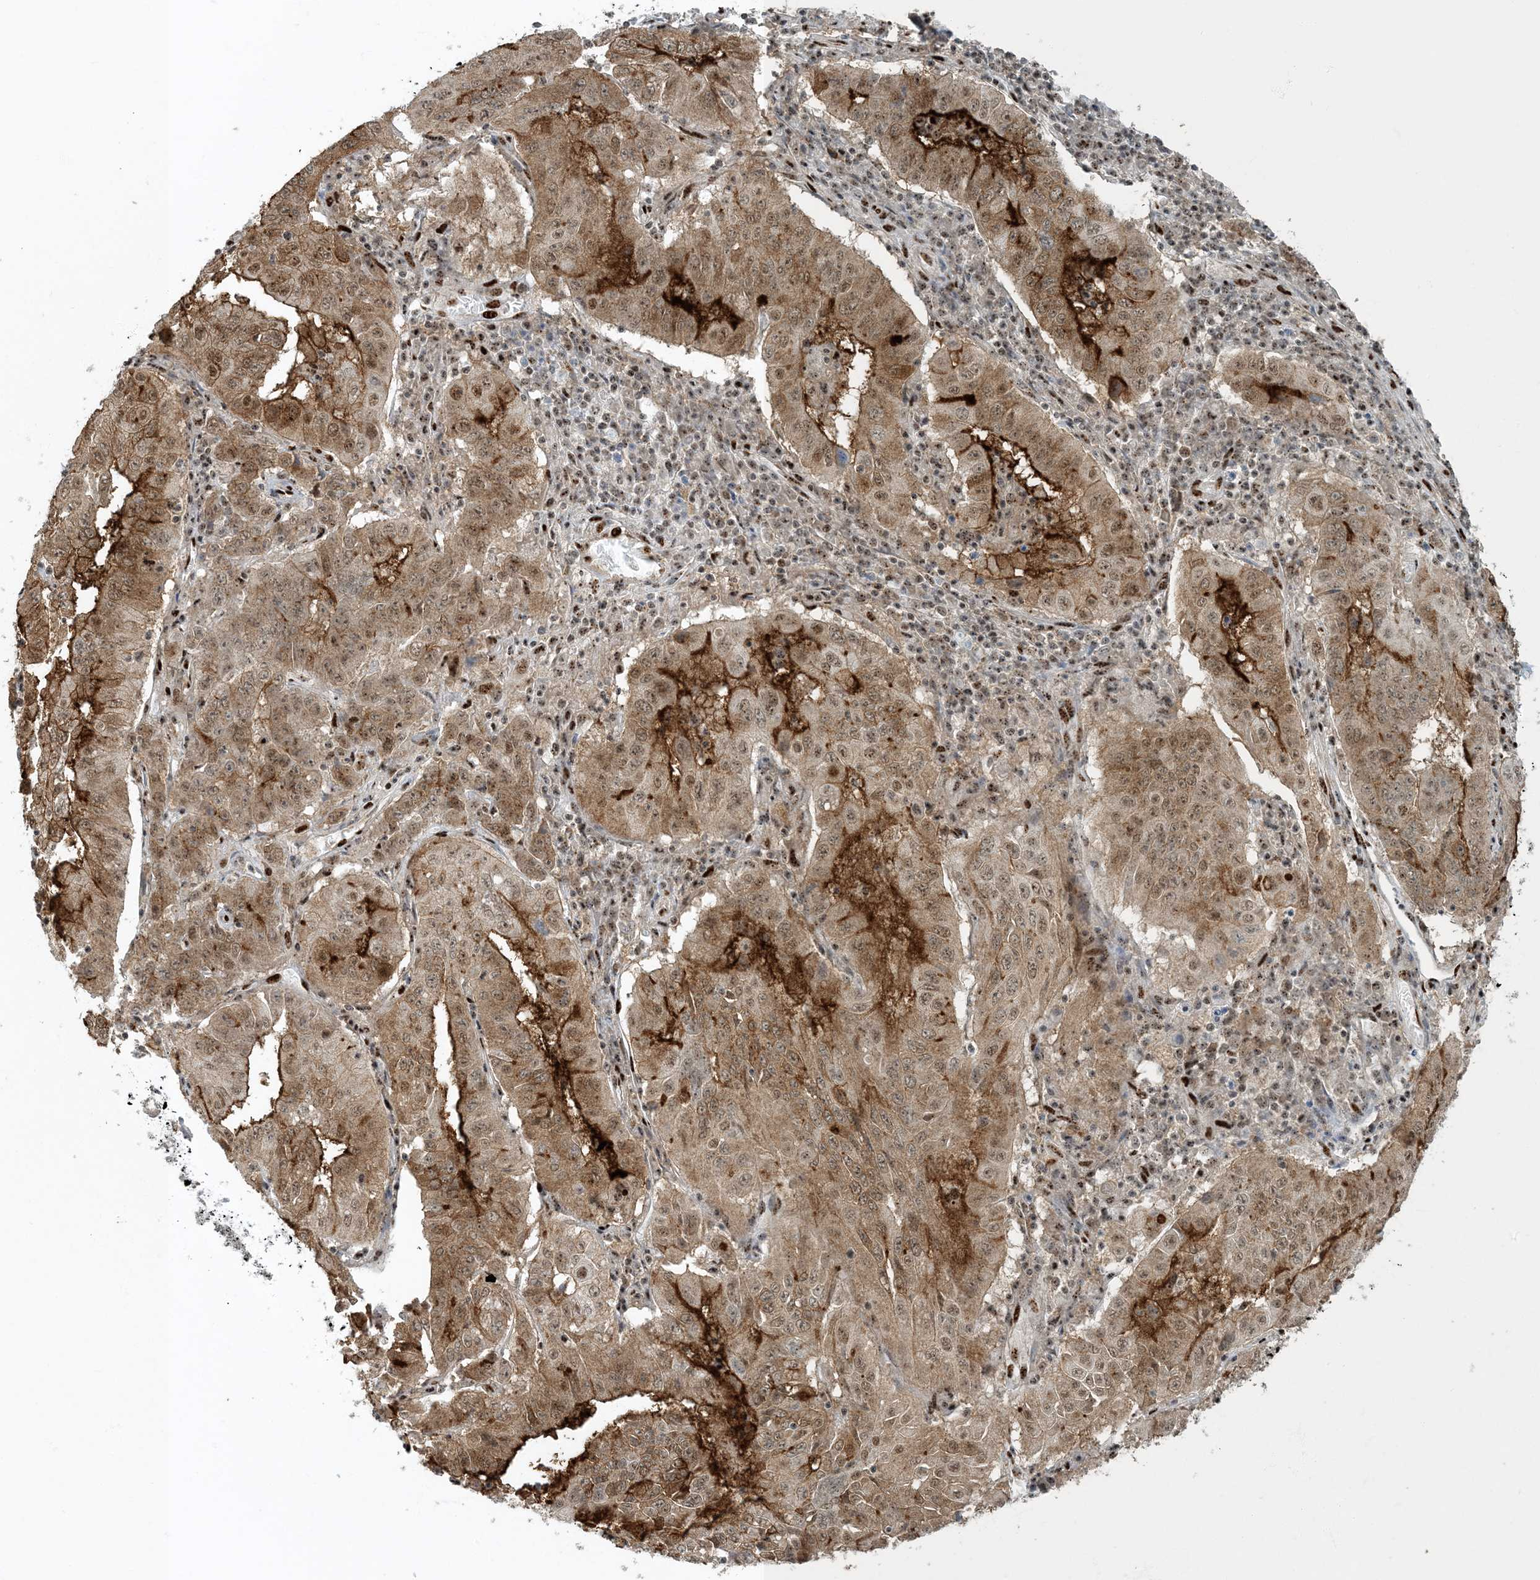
{"staining": {"intensity": "moderate", "quantity": ">75%", "location": "cytoplasmic/membranous,nuclear"}, "tissue": "pancreatic cancer", "cell_type": "Tumor cells", "image_type": "cancer", "snomed": [{"axis": "morphology", "description": "Adenocarcinoma, NOS"}, {"axis": "topography", "description": "Pancreas"}], "caption": "Tumor cells display medium levels of moderate cytoplasmic/membranous and nuclear expression in about >75% of cells in pancreatic cancer.", "gene": "MBD1", "patient": {"sex": "male", "age": 63}}